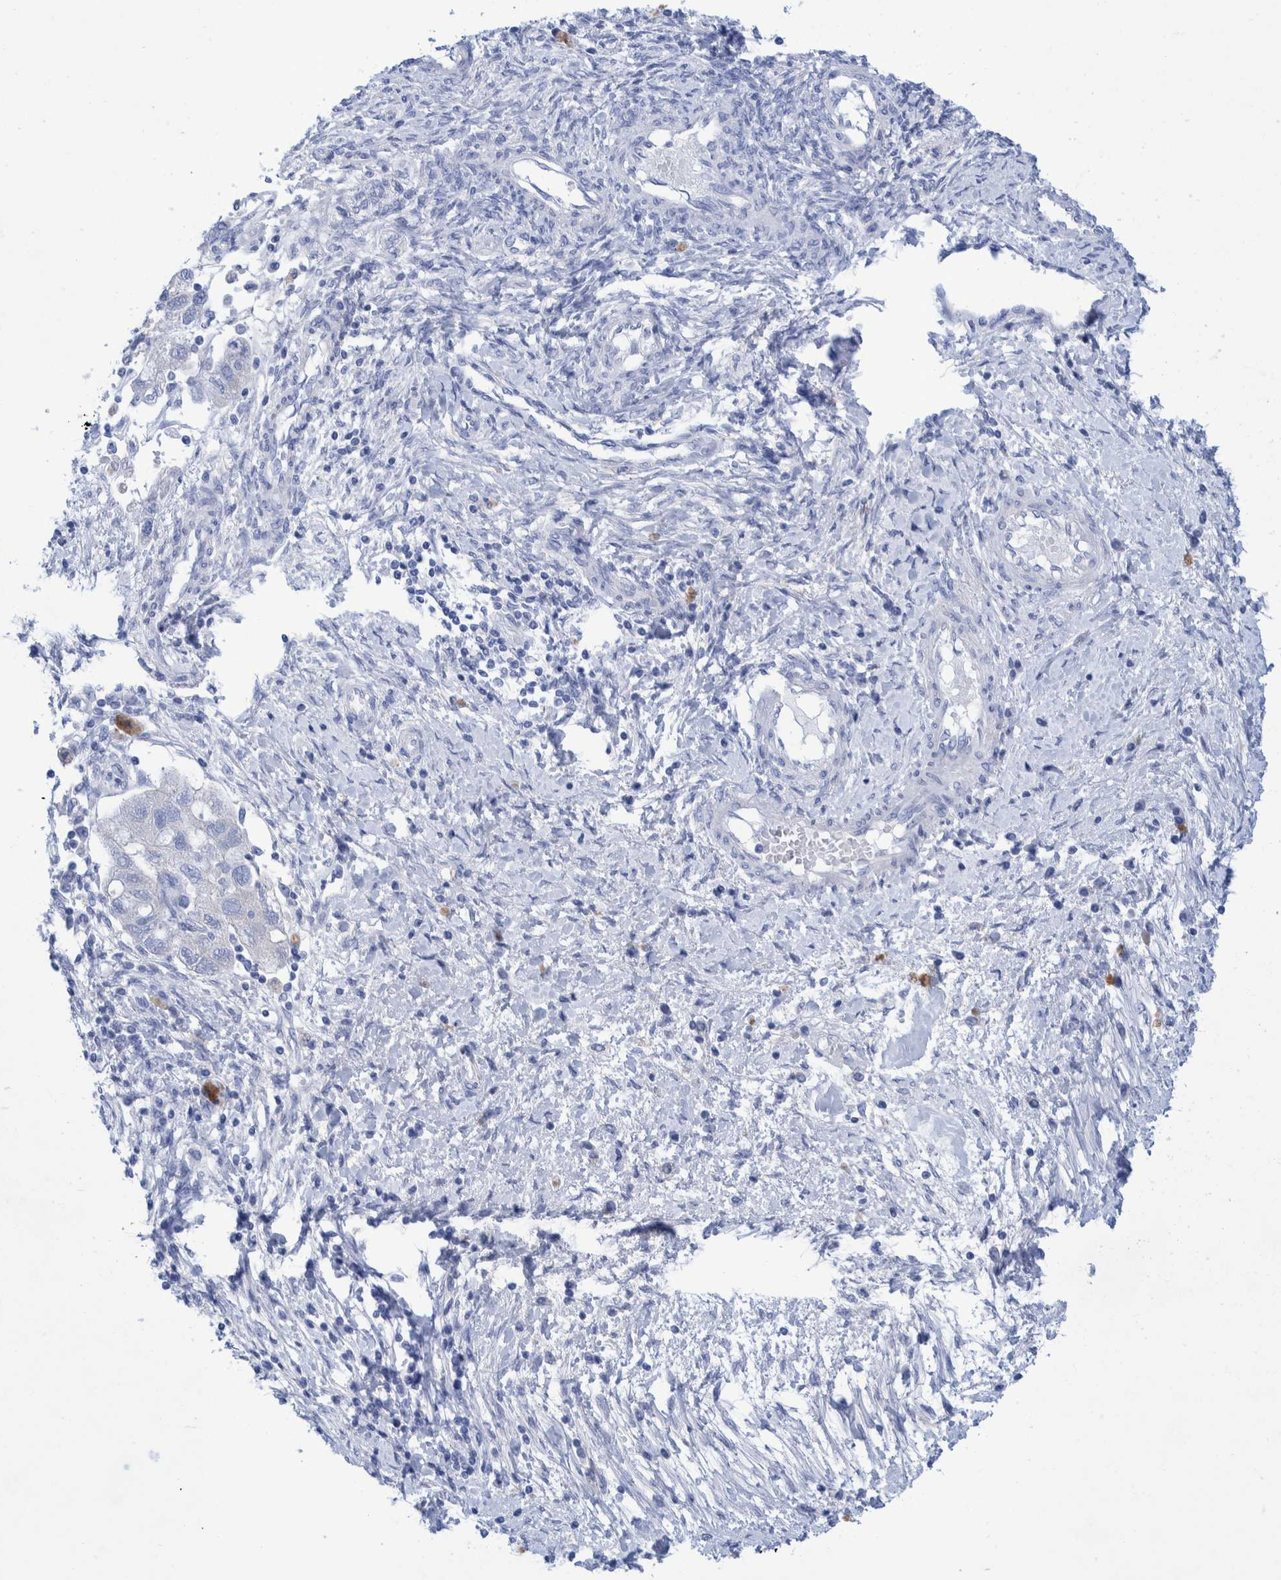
{"staining": {"intensity": "negative", "quantity": "none", "location": "none"}, "tissue": "ovarian cancer", "cell_type": "Tumor cells", "image_type": "cancer", "snomed": [{"axis": "morphology", "description": "Carcinoma, NOS"}, {"axis": "morphology", "description": "Cystadenocarcinoma, serous, NOS"}, {"axis": "topography", "description": "Ovary"}], "caption": "Human ovarian serous cystadenocarcinoma stained for a protein using IHC shows no expression in tumor cells.", "gene": "PERP", "patient": {"sex": "female", "age": 69}}